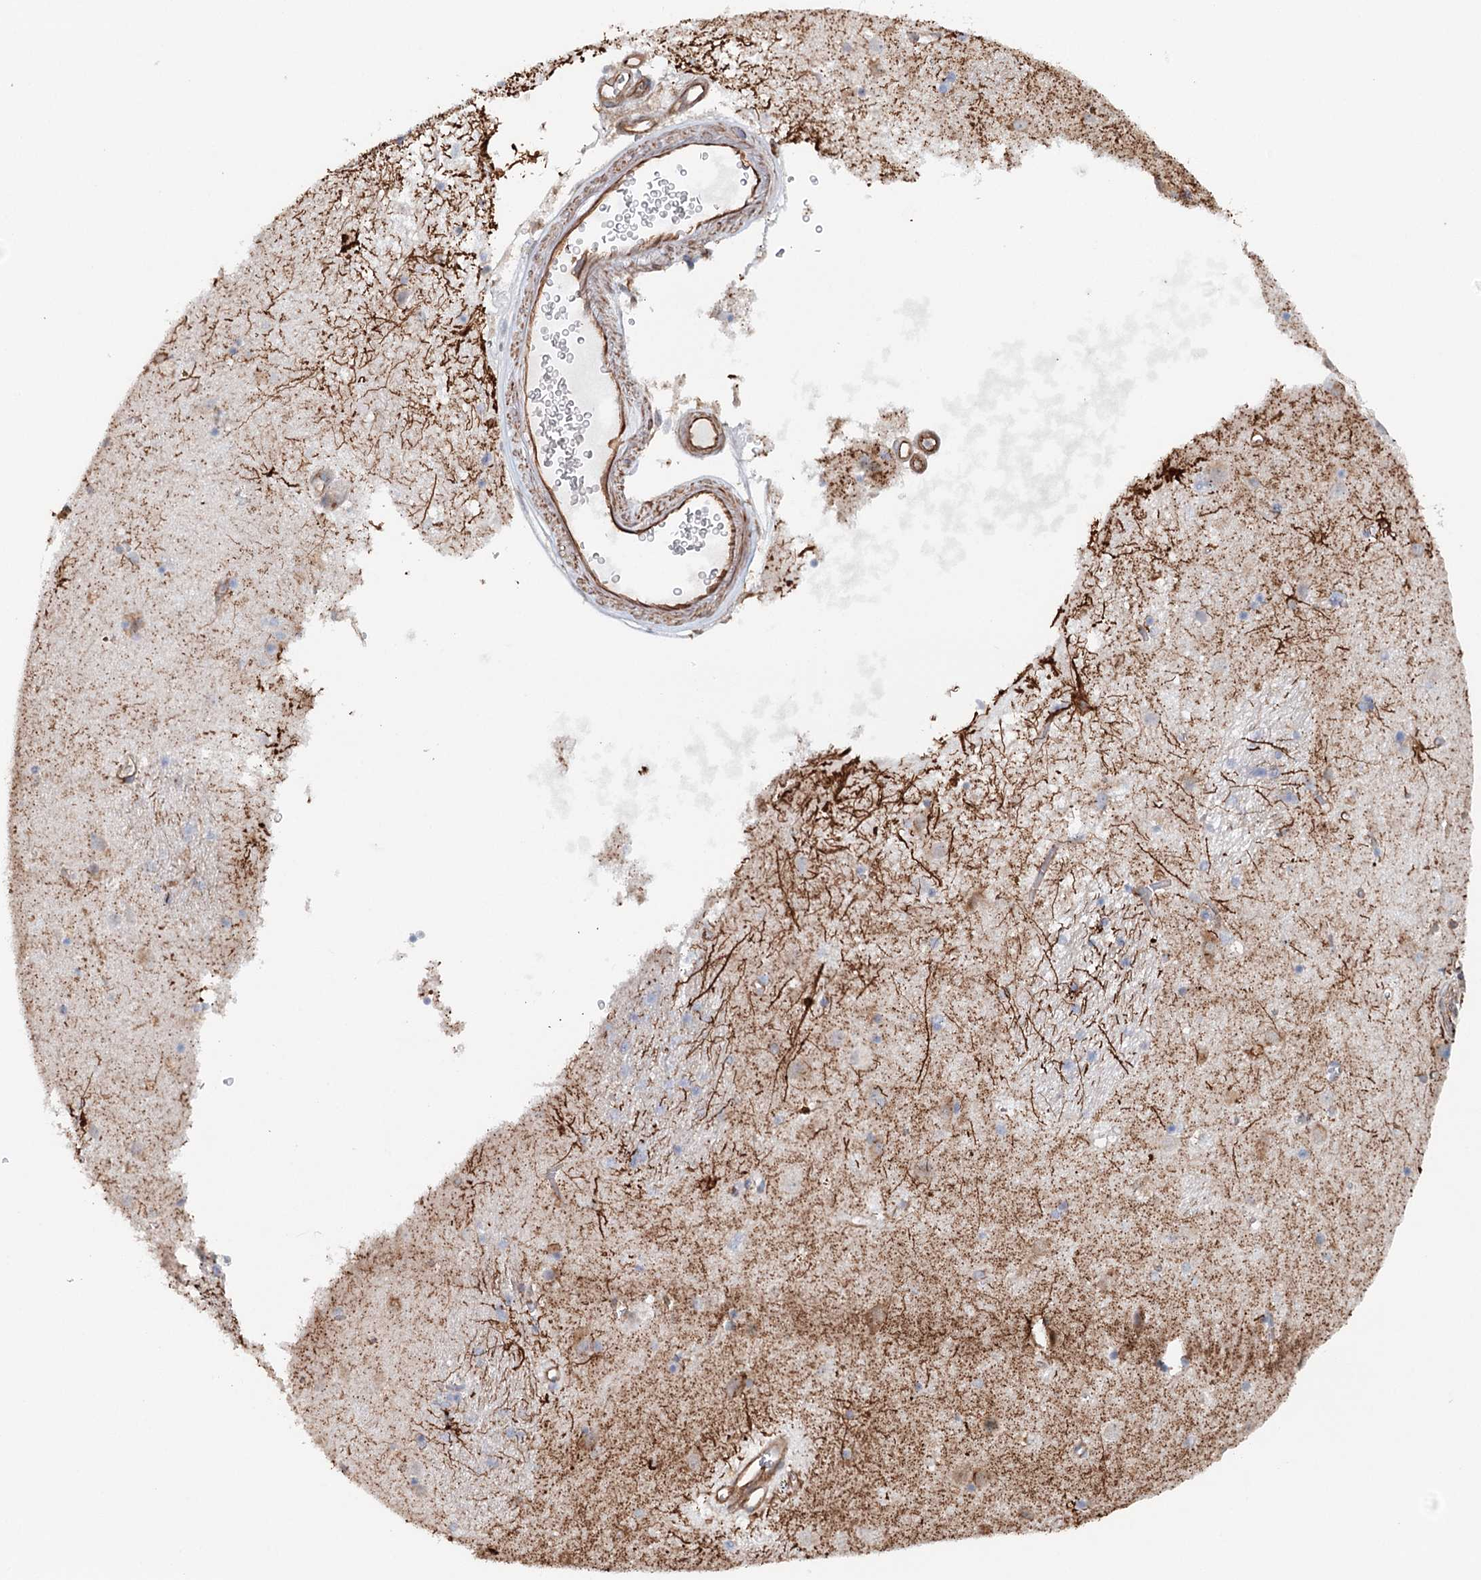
{"staining": {"intensity": "strong", "quantity": "<25%", "location": "cytoplasmic/membranous"}, "tissue": "caudate", "cell_type": "Glial cells", "image_type": "normal", "snomed": [{"axis": "morphology", "description": "Normal tissue, NOS"}, {"axis": "topography", "description": "Lateral ventricle wall"}], "caption": "DAB immunohistochemical staining of benign human caudate reveals strong cytoplasmic/membranous protein expression in about <25% of glial cells.", "gene": "SYNPO", "patient": {"sex": "male", "age": 70}}